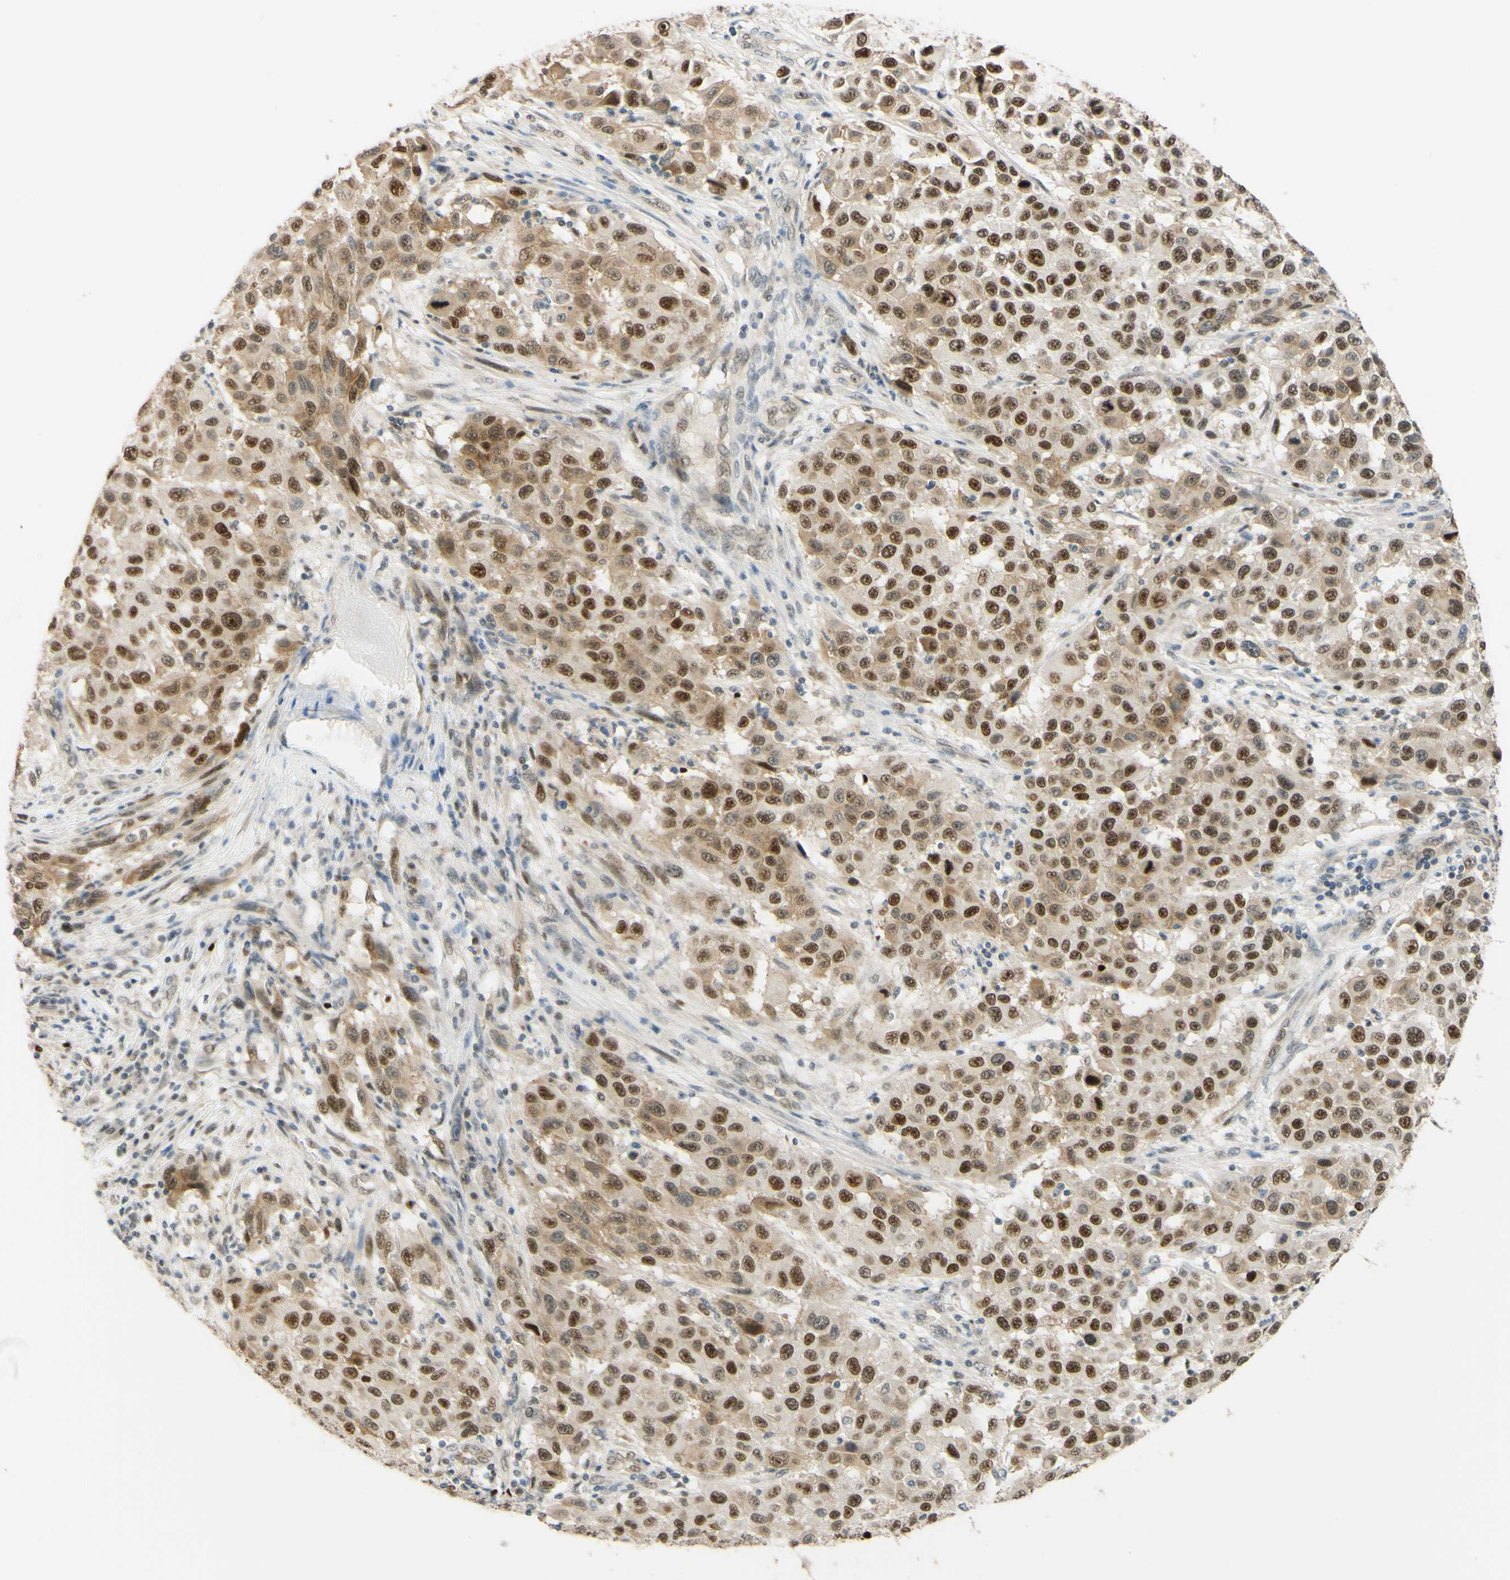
{"staining": {"intensity": "strong", "quantity": ">75%", "location": "cytoplasmic/membranous,nuclear"}, "tissue": "melanoma", "cell_type": "Tumor cells", "image_type": "cancer", "snomed": [{"axis": "morphology", "description": "Malignant melanoma, Metastatic site"}, {"axis": "topography", "description": "Lymph node"}], "caption": "Malignant melanoma (metastatic site) stained with a brown dye demonstrates strong cytoplasmic/membranous and nuclear positive staining in about >75% of tumor cells.", "gene": "POLB", "patient": {"sex": "male", "age": 61}}